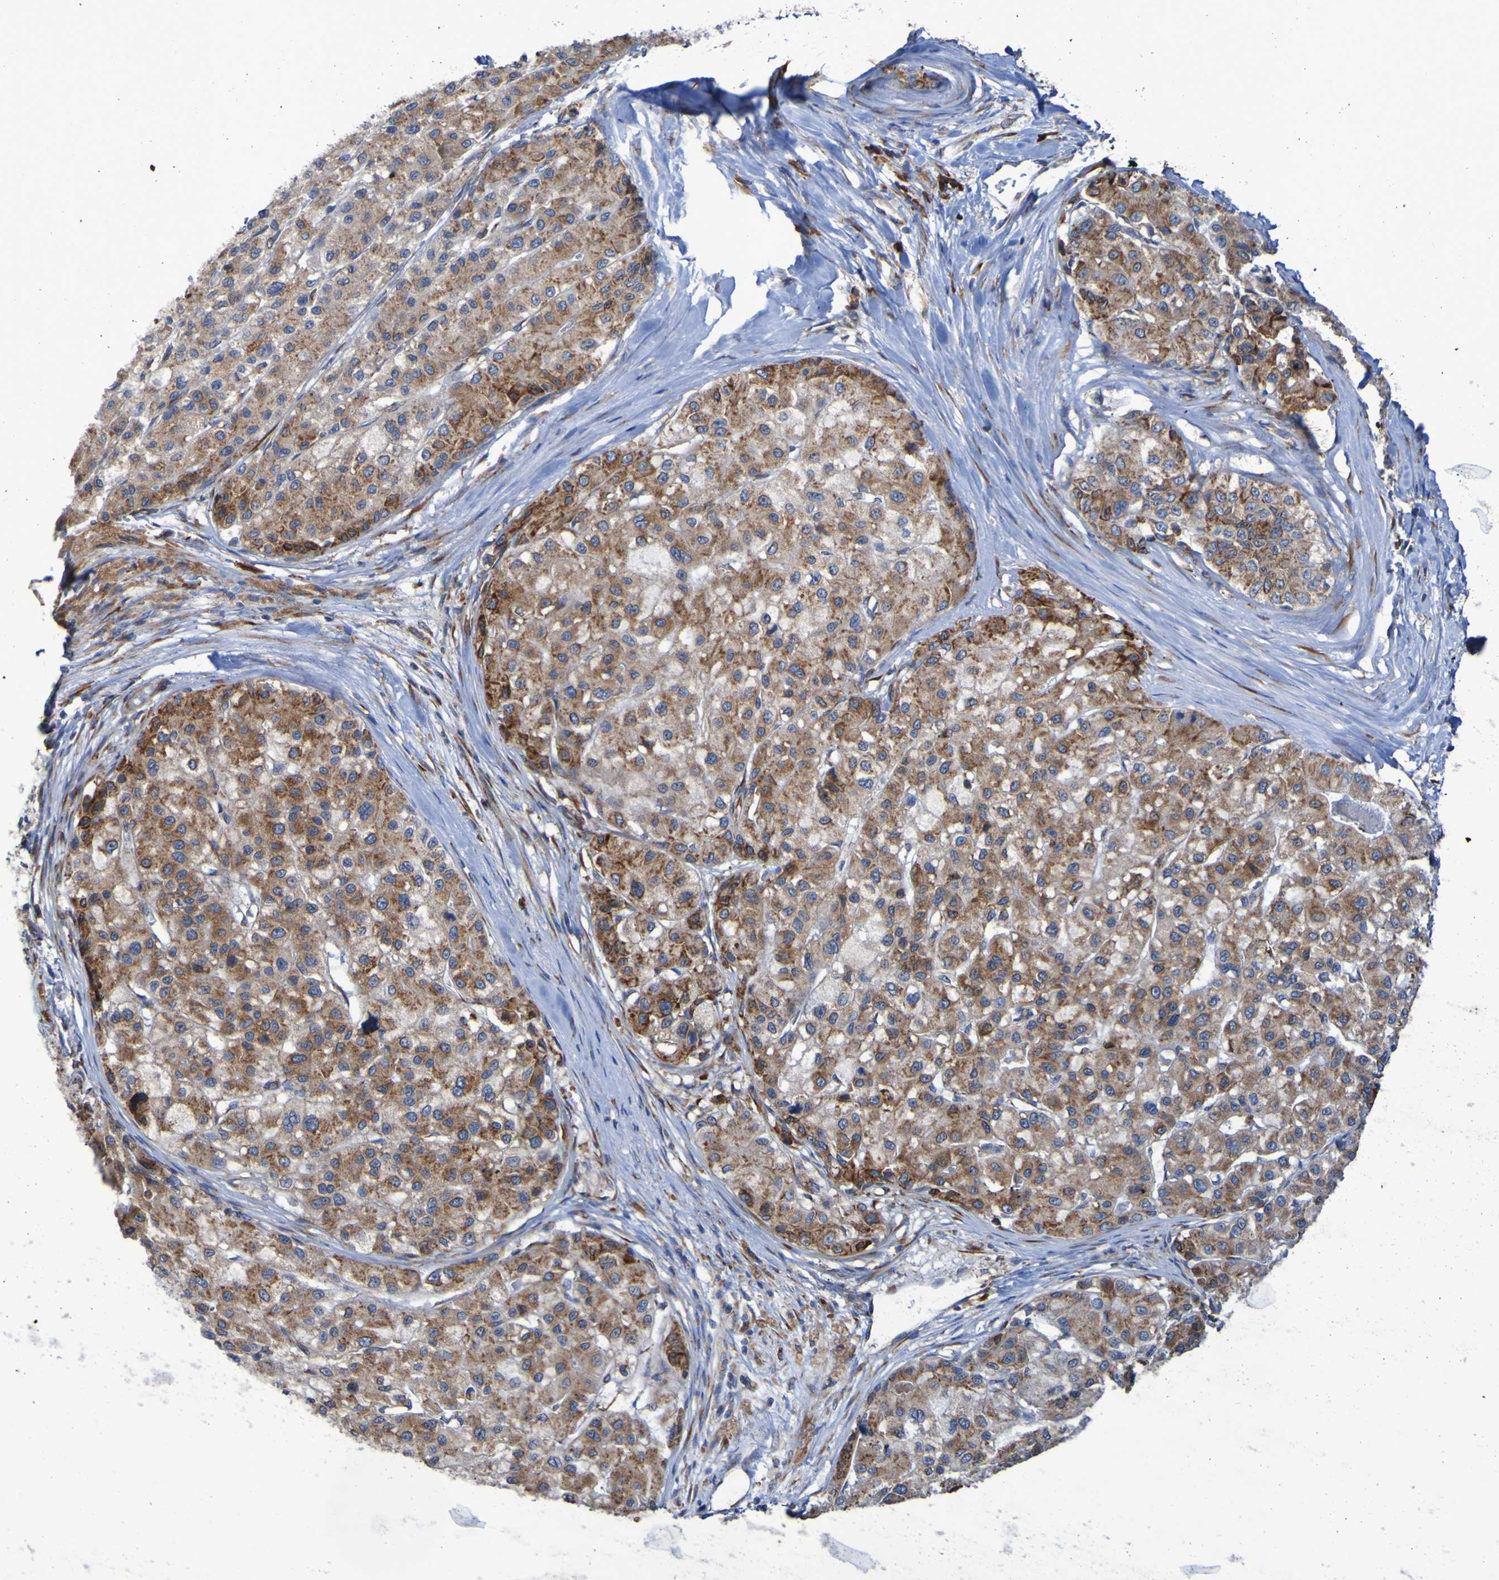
{"staining": {"intensity": "moderate", "quantity": ">75%", "location": "cytoplasmic/membranous"}, "tissue": "liver cancer", "cell_type": "Tumor cells", "image_type": "cancer", "snomed": [{"axis": "morphology", "description": "Carcinoma, Hepatocellular, NOS"}, {"axis": "topography", "description": "Liver"}], "caption": "Immunohistochemical staining of human liver hepatocellular carcinoma shows medium levels of moderate cytoplasmic/membranous positivity in about >75% of tumor cells.", "gene": "FKBP3", "patient": {"sex": "male", "age": 80}}